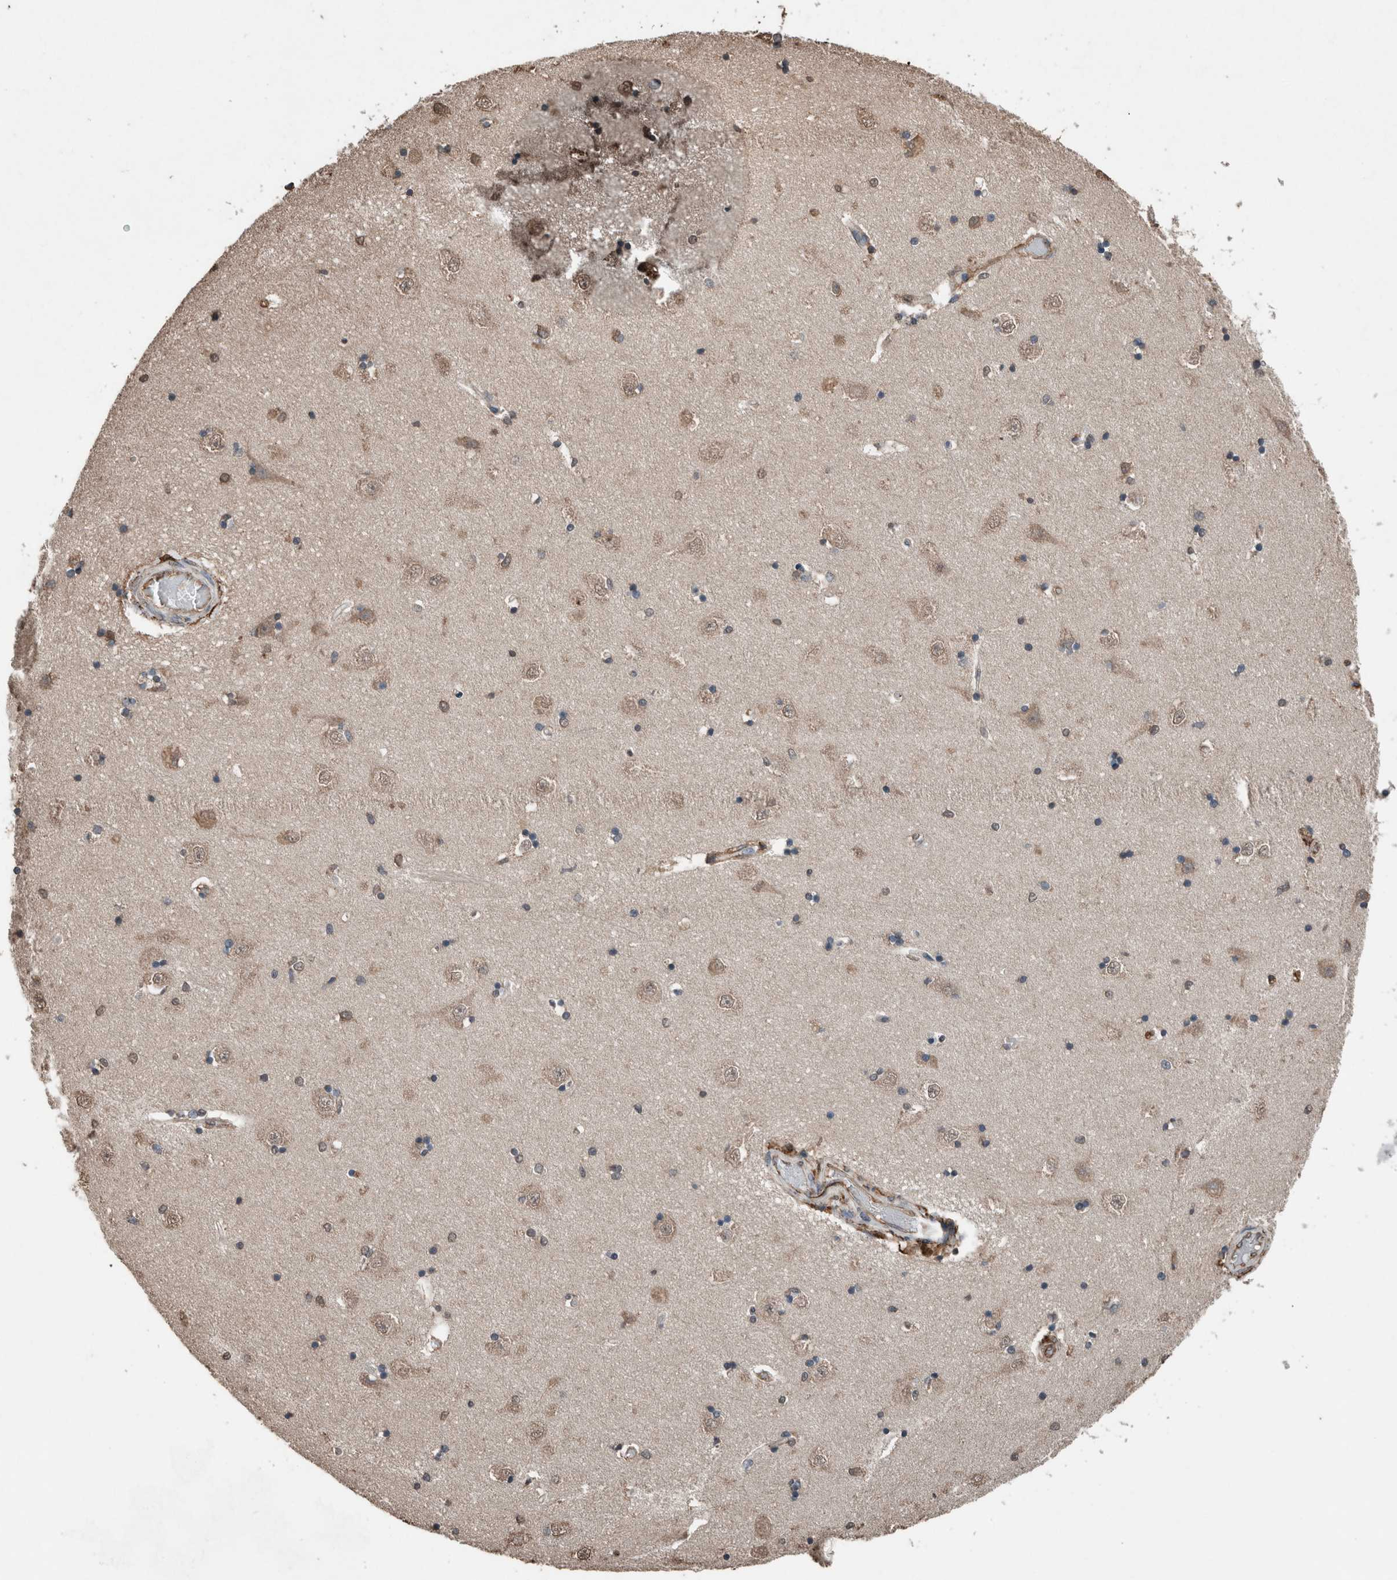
{"staining": {"intensity": "weak", "quantity": "<25%", "location": "nuclear"}, "tissue": "hippocampus", "cell_type": "Glial cells", "image_type": "normal", "snomed": [{"axis": "morphology", "description": "Normal tissue, NOS"}, {"axis": "topography", "description": "Hippocampus"}], "caption": "Histopathology image shows no significant protein staining in glial cells of normal hippocampus. (Stains: DAB (3,3'-diaminobenzidine) immunohistochemistry with hematoxylin counter stain, Microscopy: brightfield microscopy at high magnification).", "gene": "S100A10", "patient": {"sex": "male", "age": 45}}